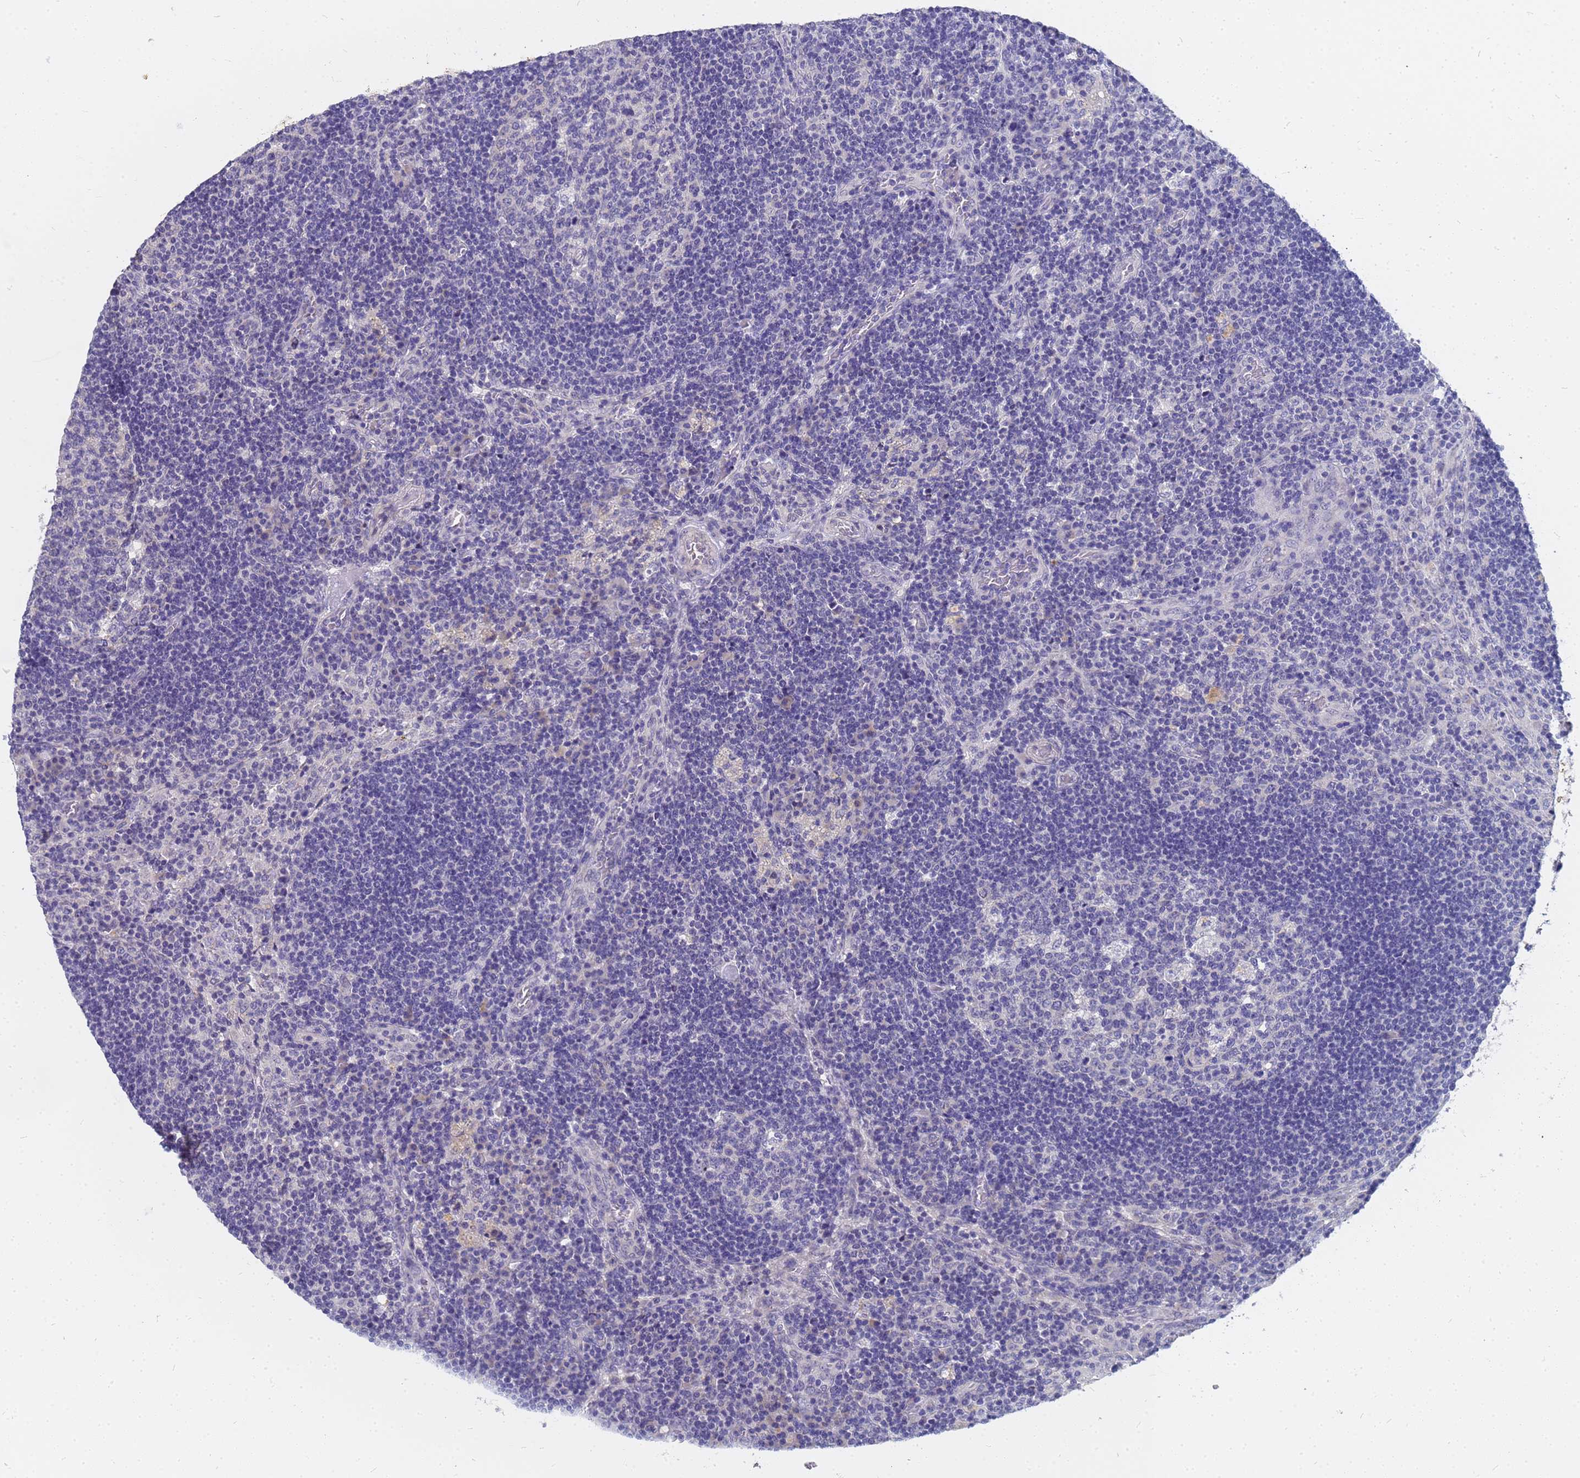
{"staining": {"intensity": "negative", "quantity": "none", "location": "none"}, "tissue": "lymph node", "cell_type": "Germinal center cells", "image_type": "normal", "snomed": [{"axis": "morphology", "description": "Normal tissue, NOS"}, {"axis": "topography", "description": "Lymph node"}], "caption": "DAB immunohistochemical staining of normal lymph node exhibits no significant expression in germinal center cells. Brightfield microscopy of immunohistochemistry stained with DAB (3,3'-diaminobenzidine) (brown) and hematoxylin (blue), captured at high magnification.", "gene": "FAM166B", "patient": {"sex": "male", "age": 58}}